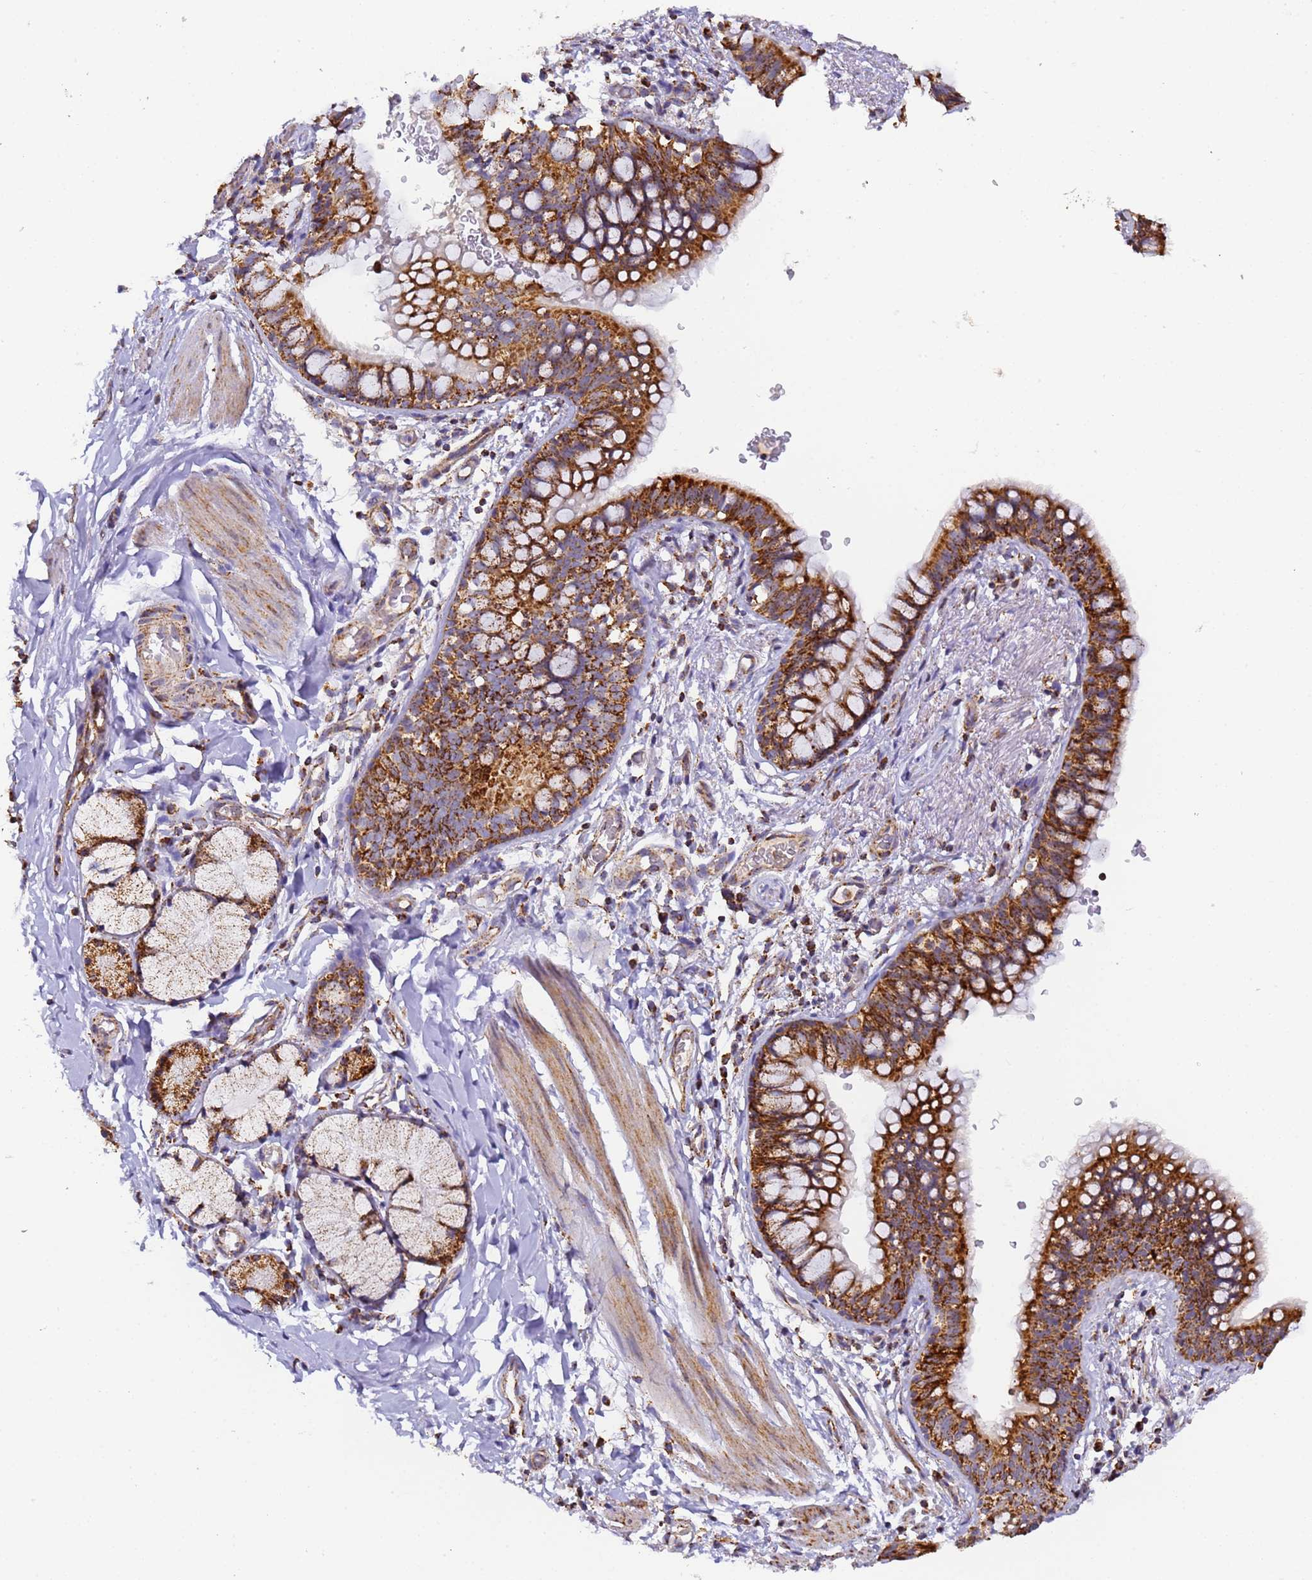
{"staining": {"intensity": "strong", "quantity": ">75%", "location": "cytoplasmic/membranous"}, "tissue": "bronchus", "cell_type": "Respiratory epithelial cells", "image_type": "normal", "snomed": [{"axis": "morphology", "description": "Normal tissue, NOS"}, {"axis": "topography", "description": "Cartilage tissue"}, {"axis": "topography", "description": "Bronchus"}], "caption": "Human bronchus stained with a brown dye demonstrates strong cytoplasmic/membranous positive staining in about >75% of respiratory epithelial cells.", "gene": "FRG2B", "patient": {"sex": "female", "age": 36}}